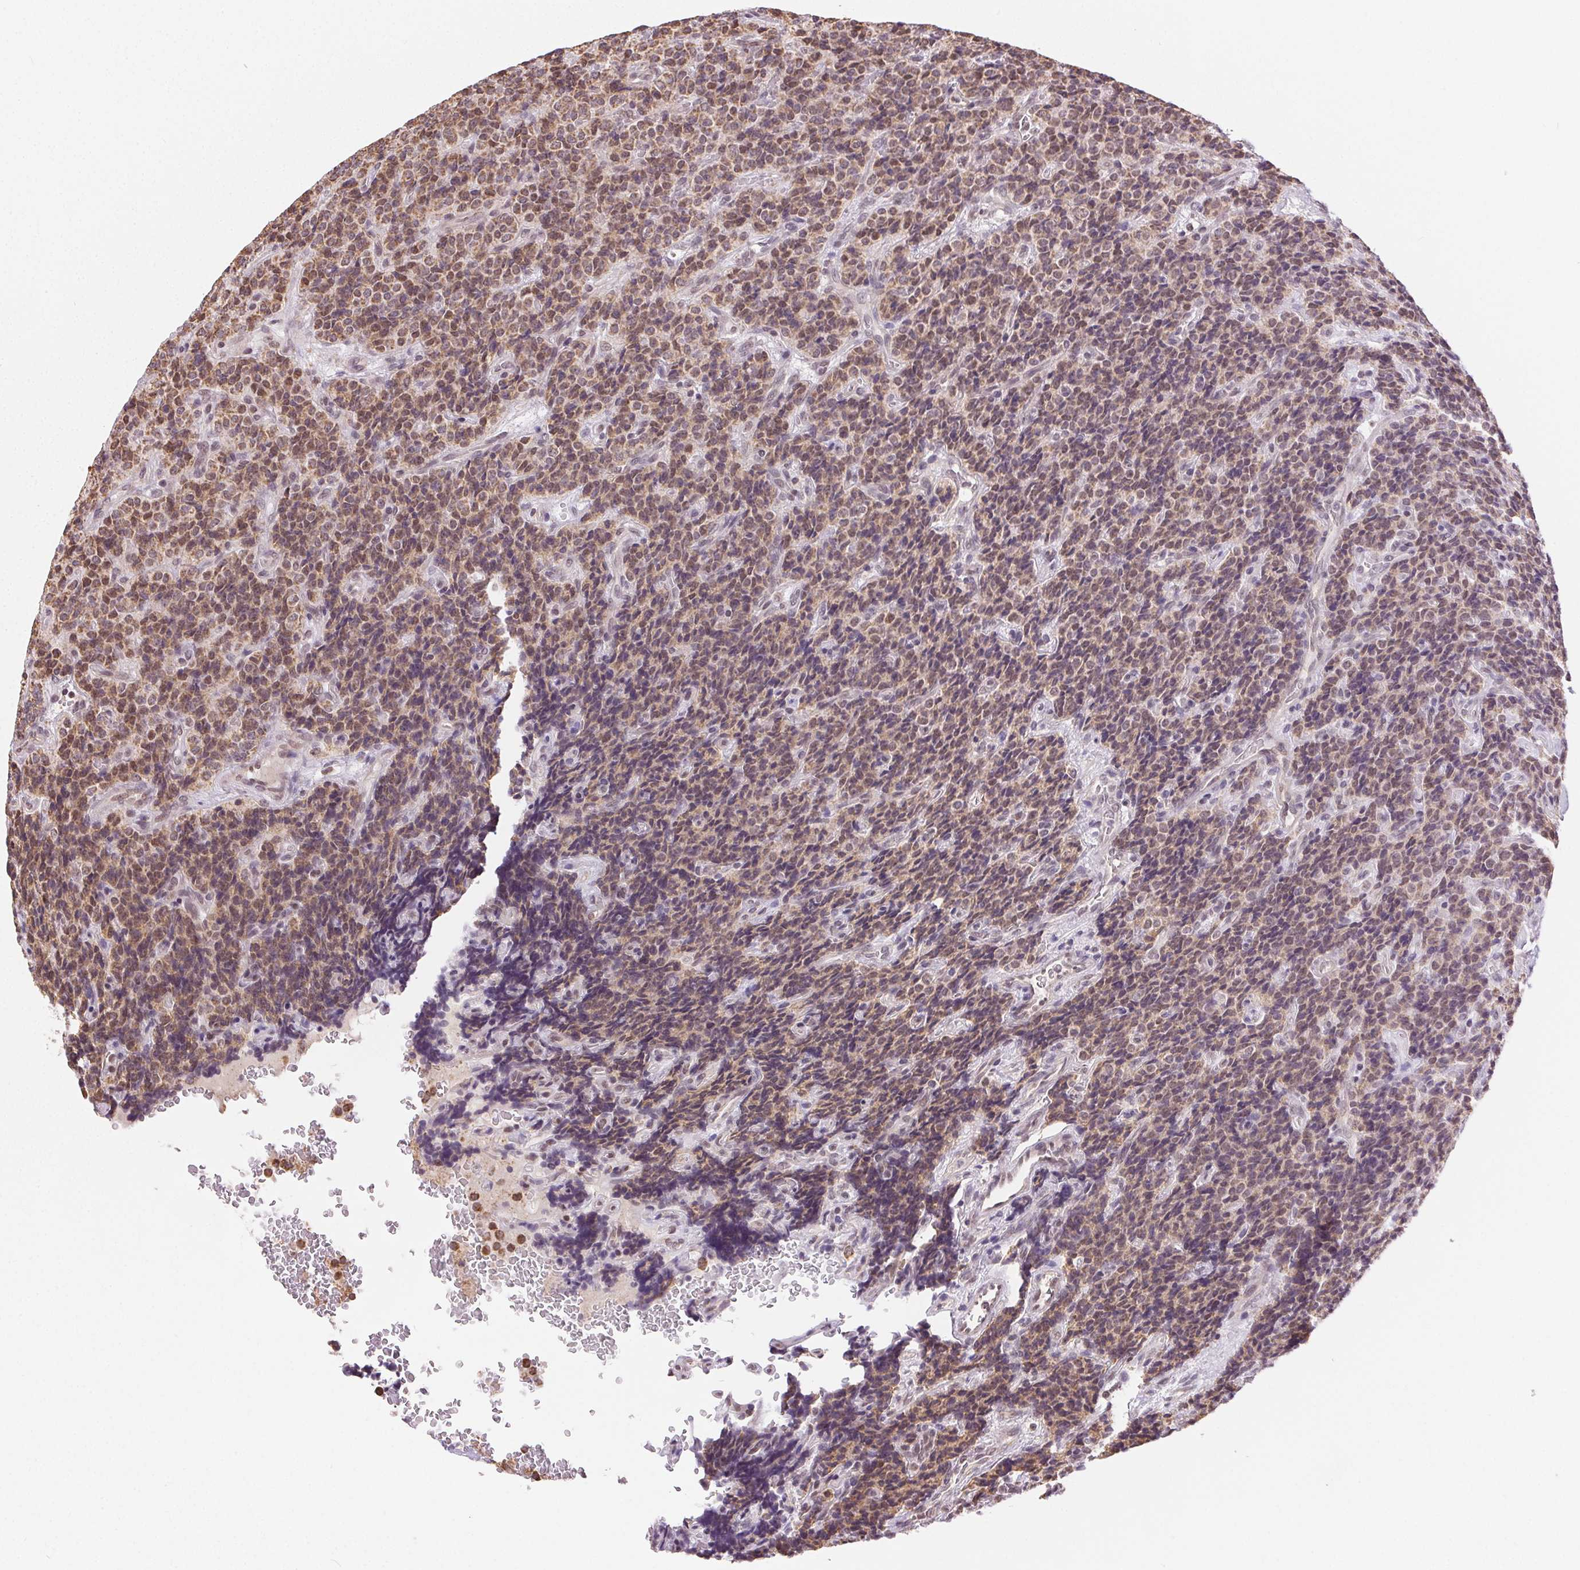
{"staining": {"intensity": "moderate", "quantity": "25%-75%", "location": "nuclear"}, "tissue": "carcinoid", "cell_type": "Tumor cells", "image_type": "cancer", "snomed": [{"axis": "morphology", "description": "Carcinoid, malignant, NOS"}, {"axis": "topography", "description": "Pancreas"}], "caption": "Approximately 25%-75% of tumor cells in human carcinoid exhibit moderate nuclear protein staining as visualized by brown immunohistochemical staining.", "gene": "PIWIL4", "patient": {"sex": "male", "age": 36}}